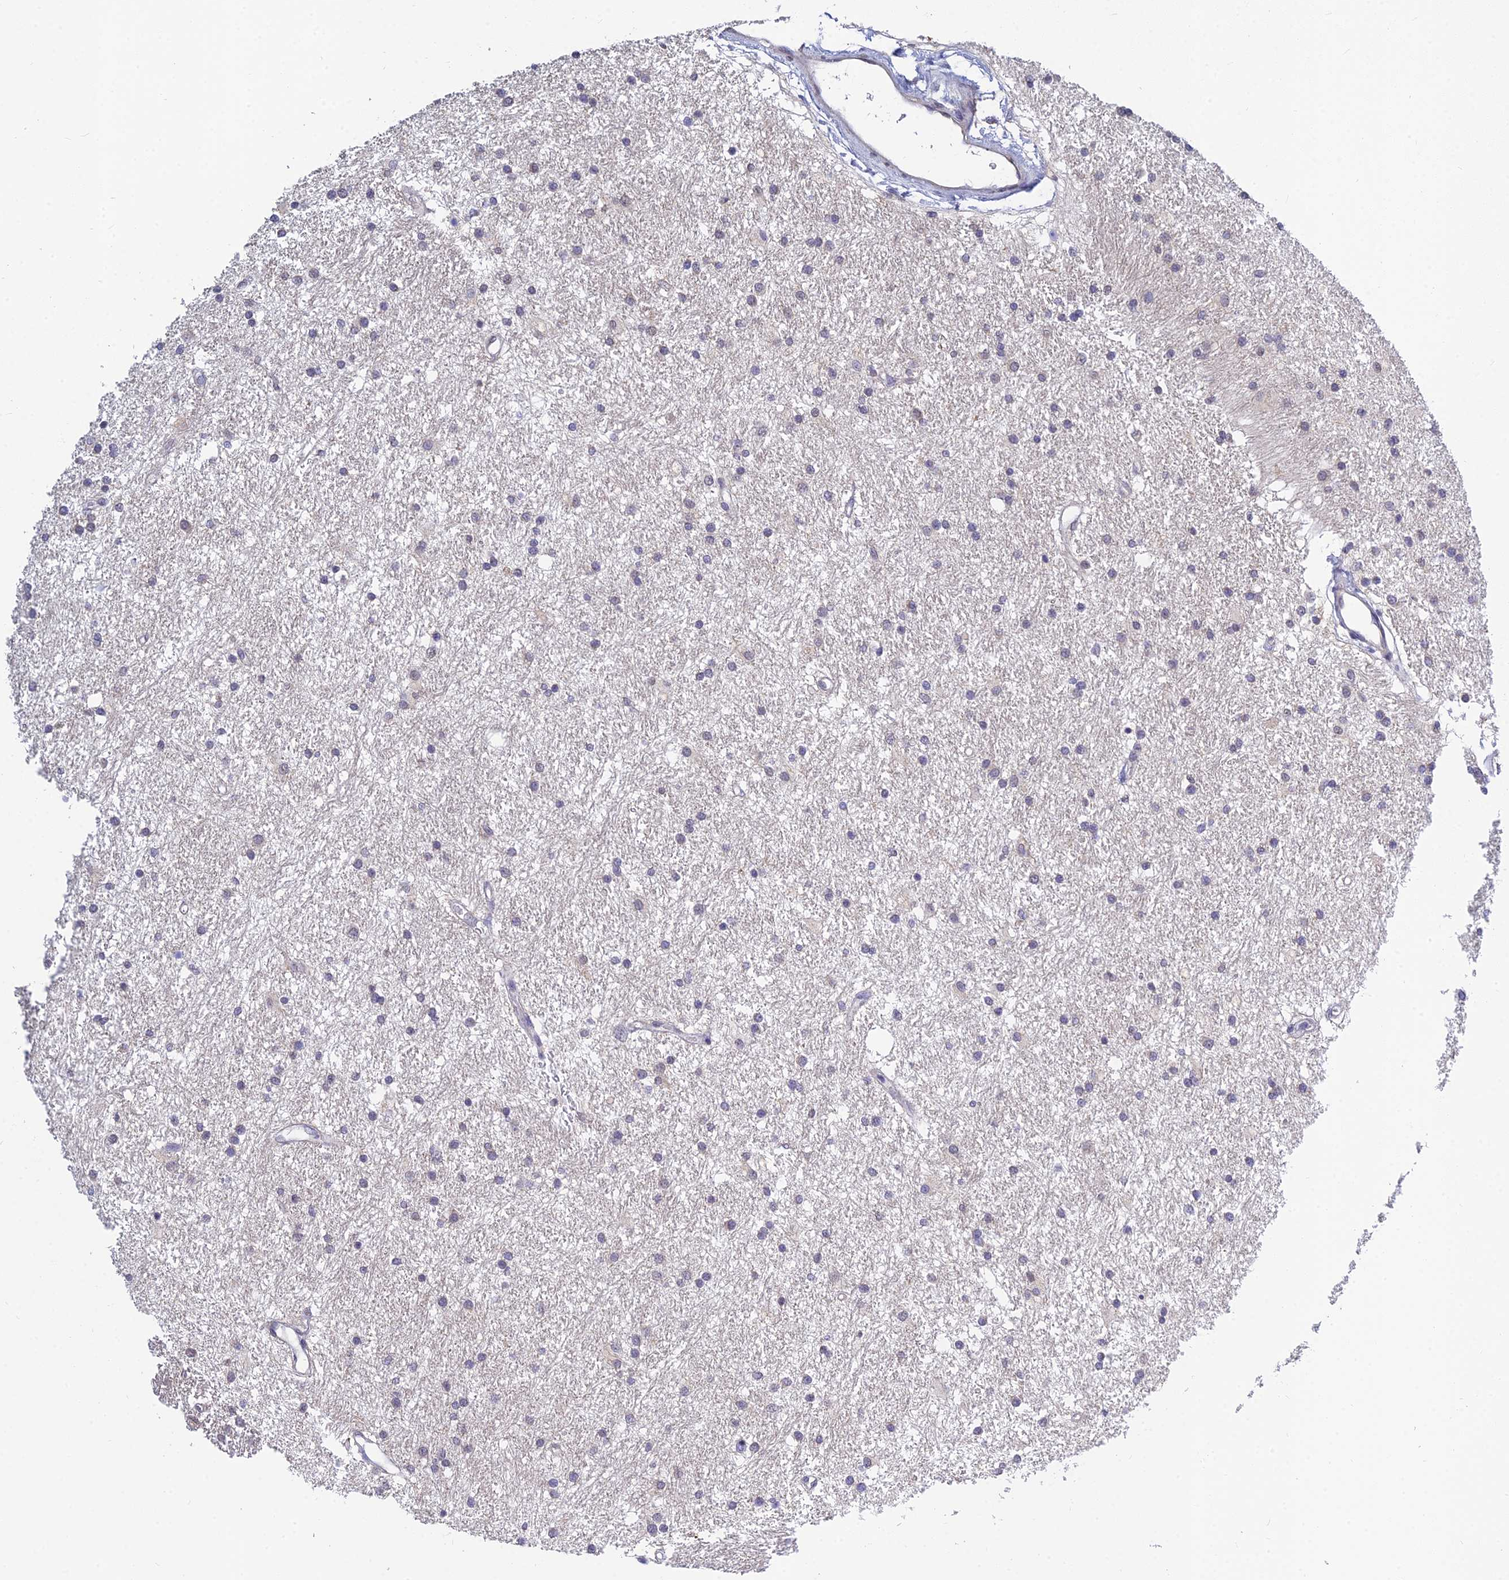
{"staining": {"intensity": "negative", "quantity": "none", "location": "none"}, "tissue": "glioma", "cell_type": "Tumor cells", "image_type": "cancer", "snomed": [{"axis": "morphology", "description": "Glioma, malignant, High grade"}, {"axis": "topography", "description": "Brain"}], "caption": "IHC image of malignant high-grade glioma stained for a protein (brown), which displays no staining in tumor cells.", "gene": "HOXB1", "patient": {"sex": "male", "age": 77}}